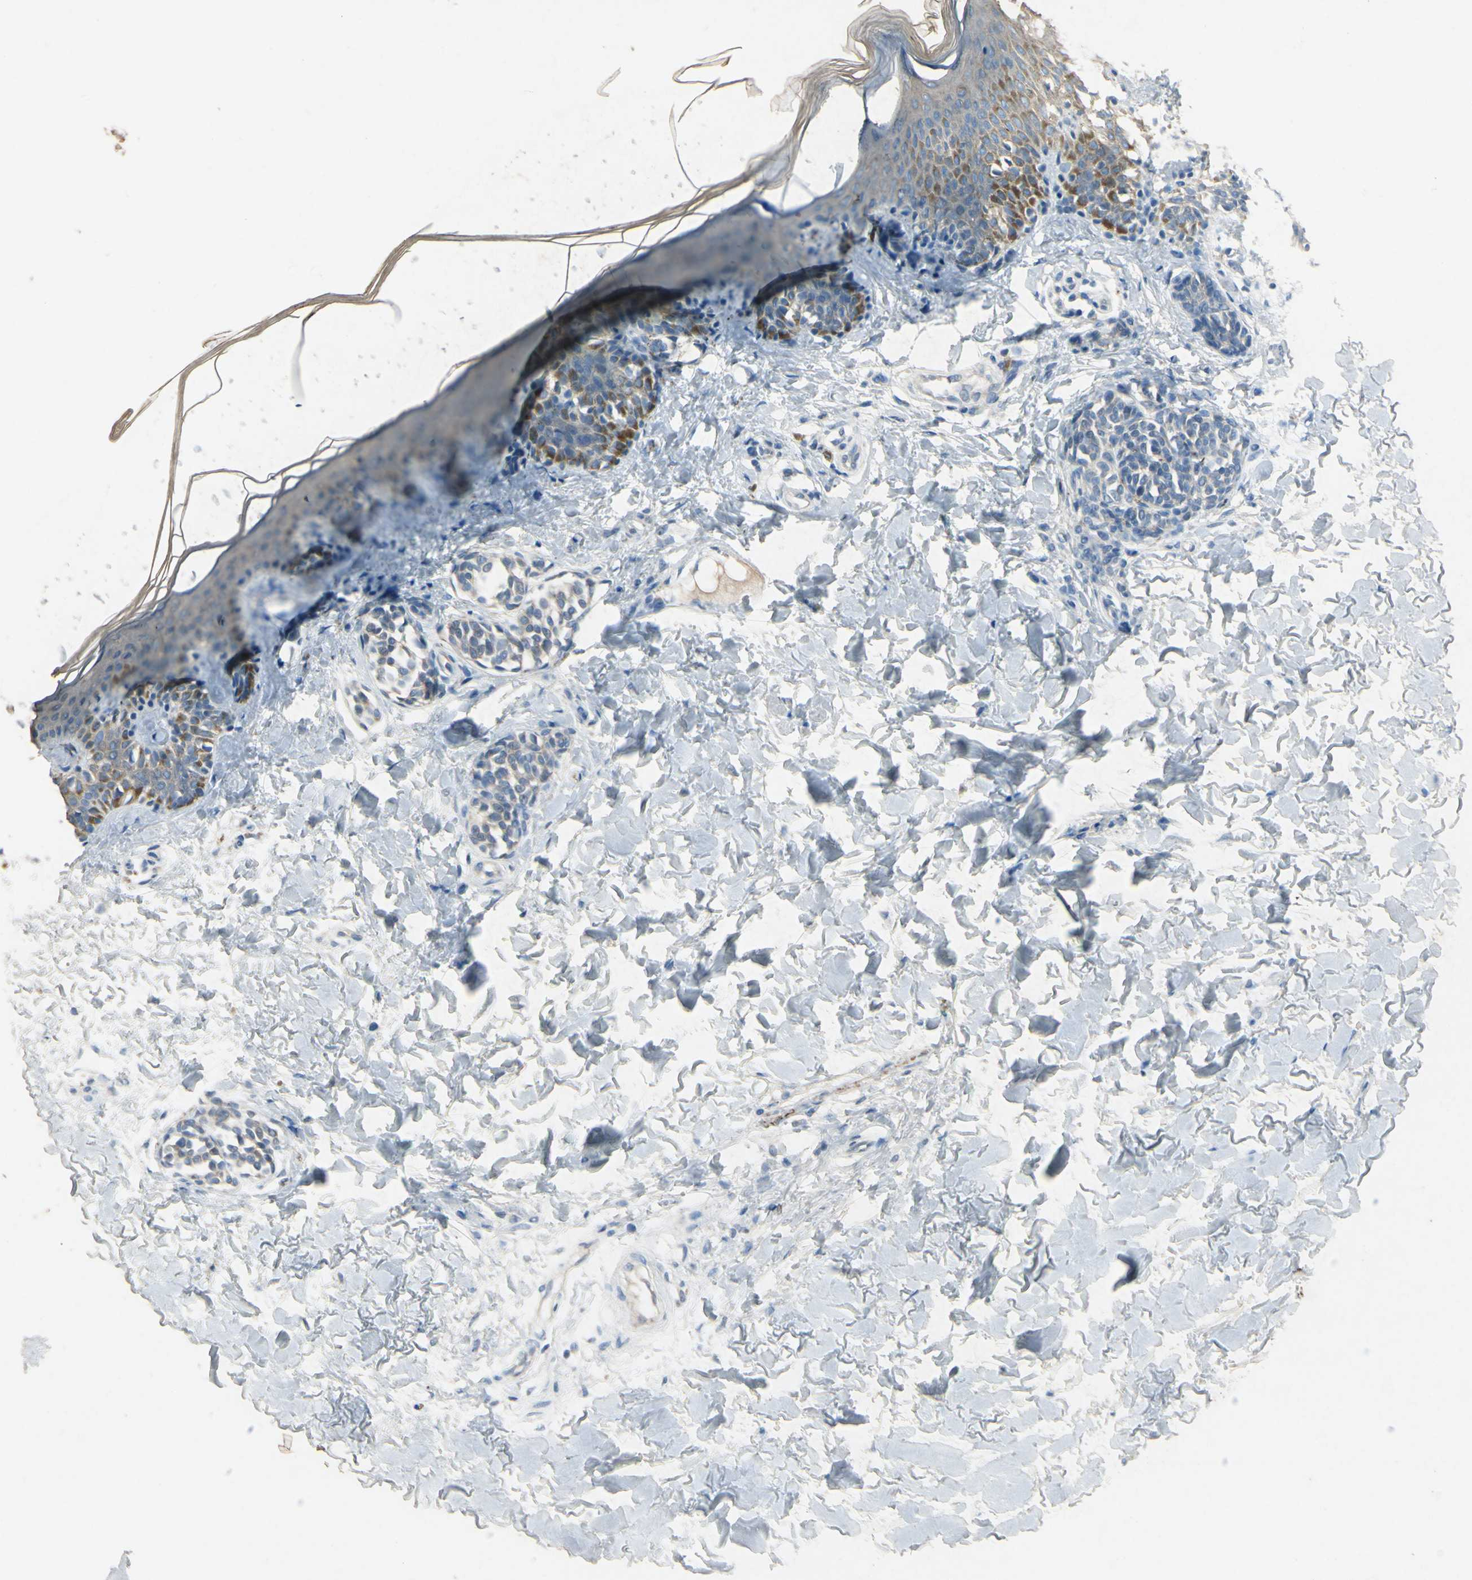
{"staining": {"intensity": "weak", "quantity": "25%-75%", "location": "cytoplasmic/membranous"}, "tissue": "skin", "cell_type": "Fibroblasts", "image_type": "normal", "snomed": [{"axis": "morphology", "description": "Normal tissue, NOS"}, {"axis": "topography", "description": "Skin"}], "caption": "DAB (3,3'-diaminobenzidine) immunohistochemical staining of normal human skin shows weak cytoplasmic/membranous protein staining in about 25%-75% of fibroblasts.", "gene": "SNAP91", "patient": {"sex": "male", "age": 16}}